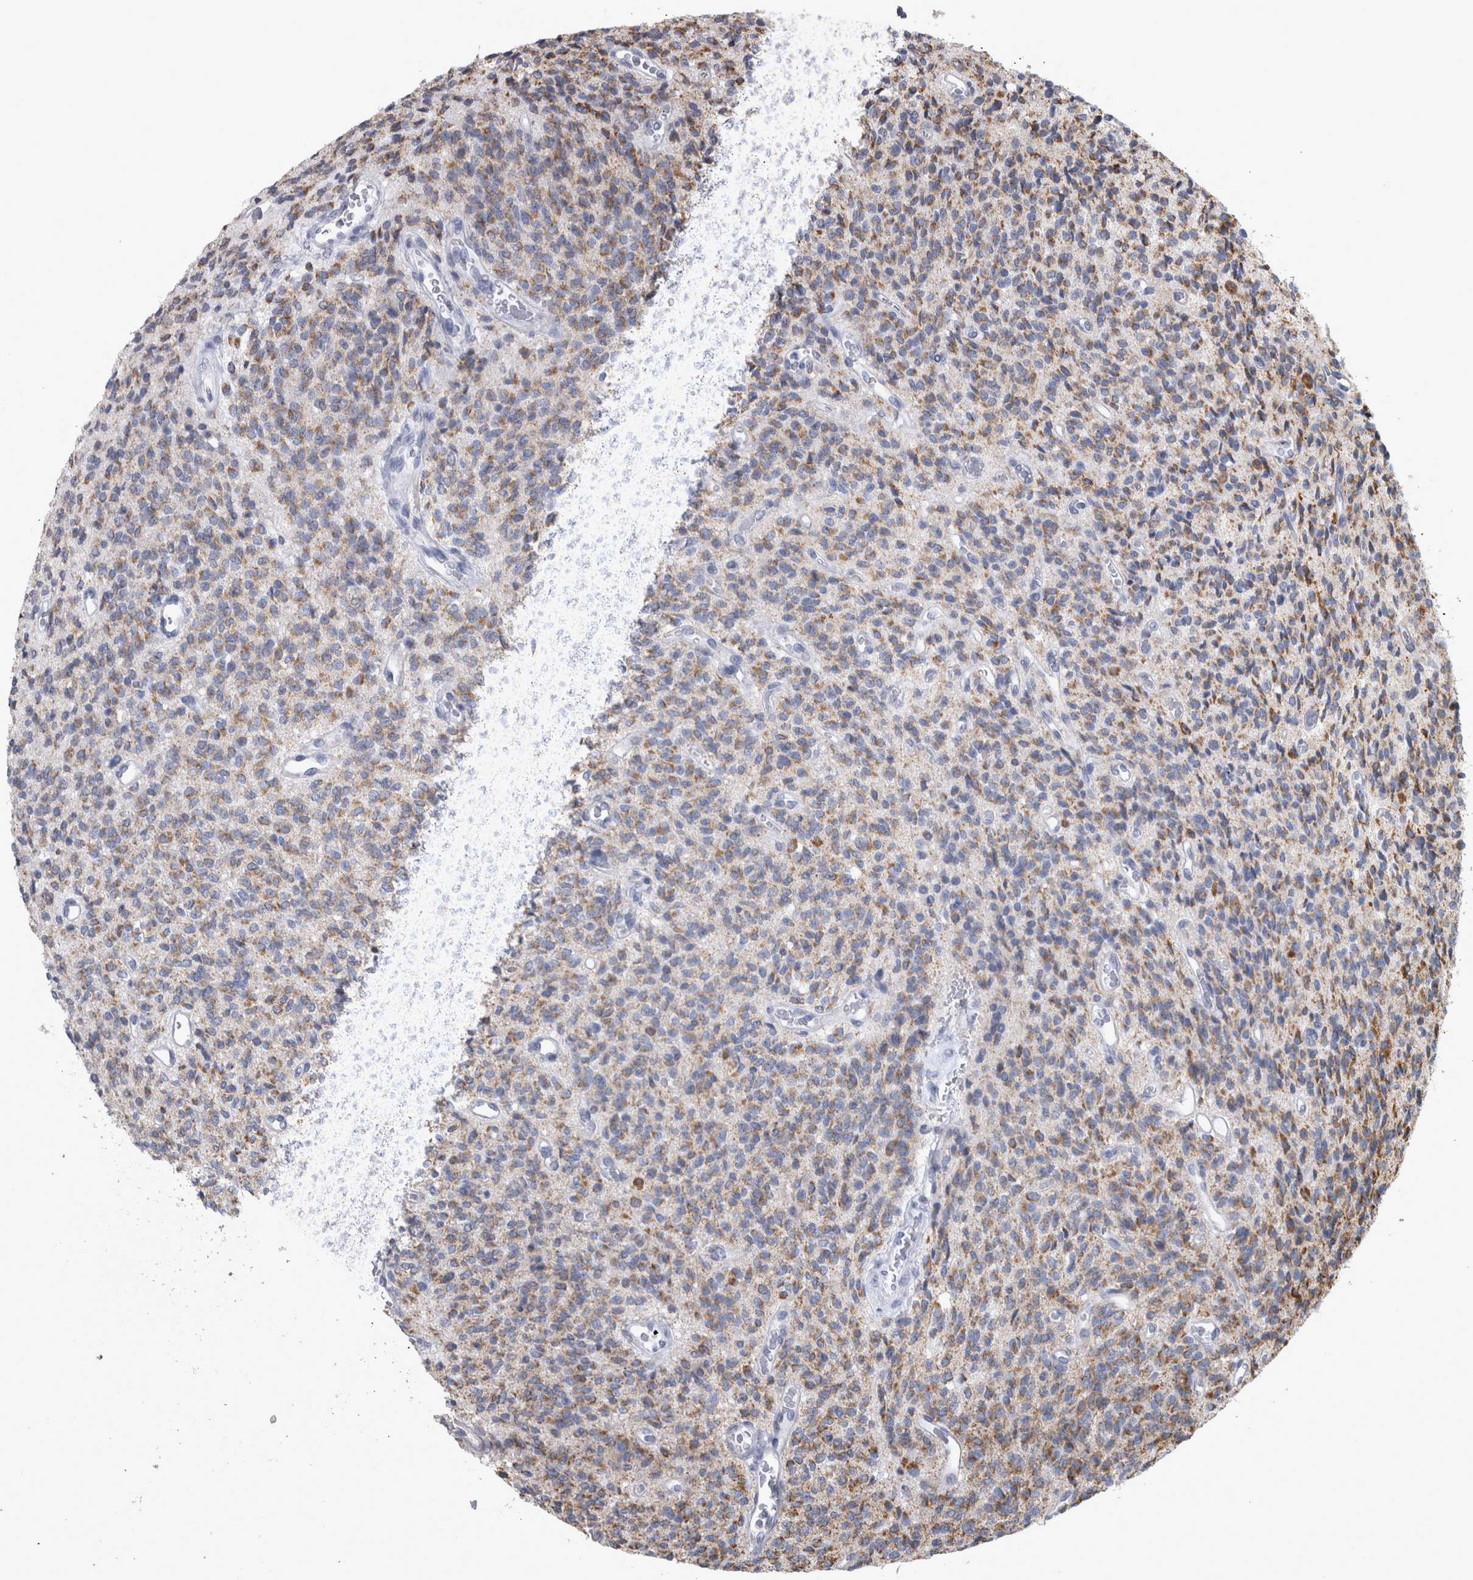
{"staining": {"intensity": "moderate", "quantity": "25%-75%", "location": "cytoplasmic/membranous"}, "tissue": "glioma", "cell_type": "Tumor cells", "image_type": "cancer", "snomed": [{"axis": "morphology", "description": "Glioma, malignant, High grade"}, {"axis": "topography", "description": "Brain"}], "caption": "The photomicrograph shows a brown stain indicating the presence of a protein in the cytoplasmic/membranous of tumor cells in glioma.", "gene": "MDH2", "patient": {"sex": "male", "age": 34}}